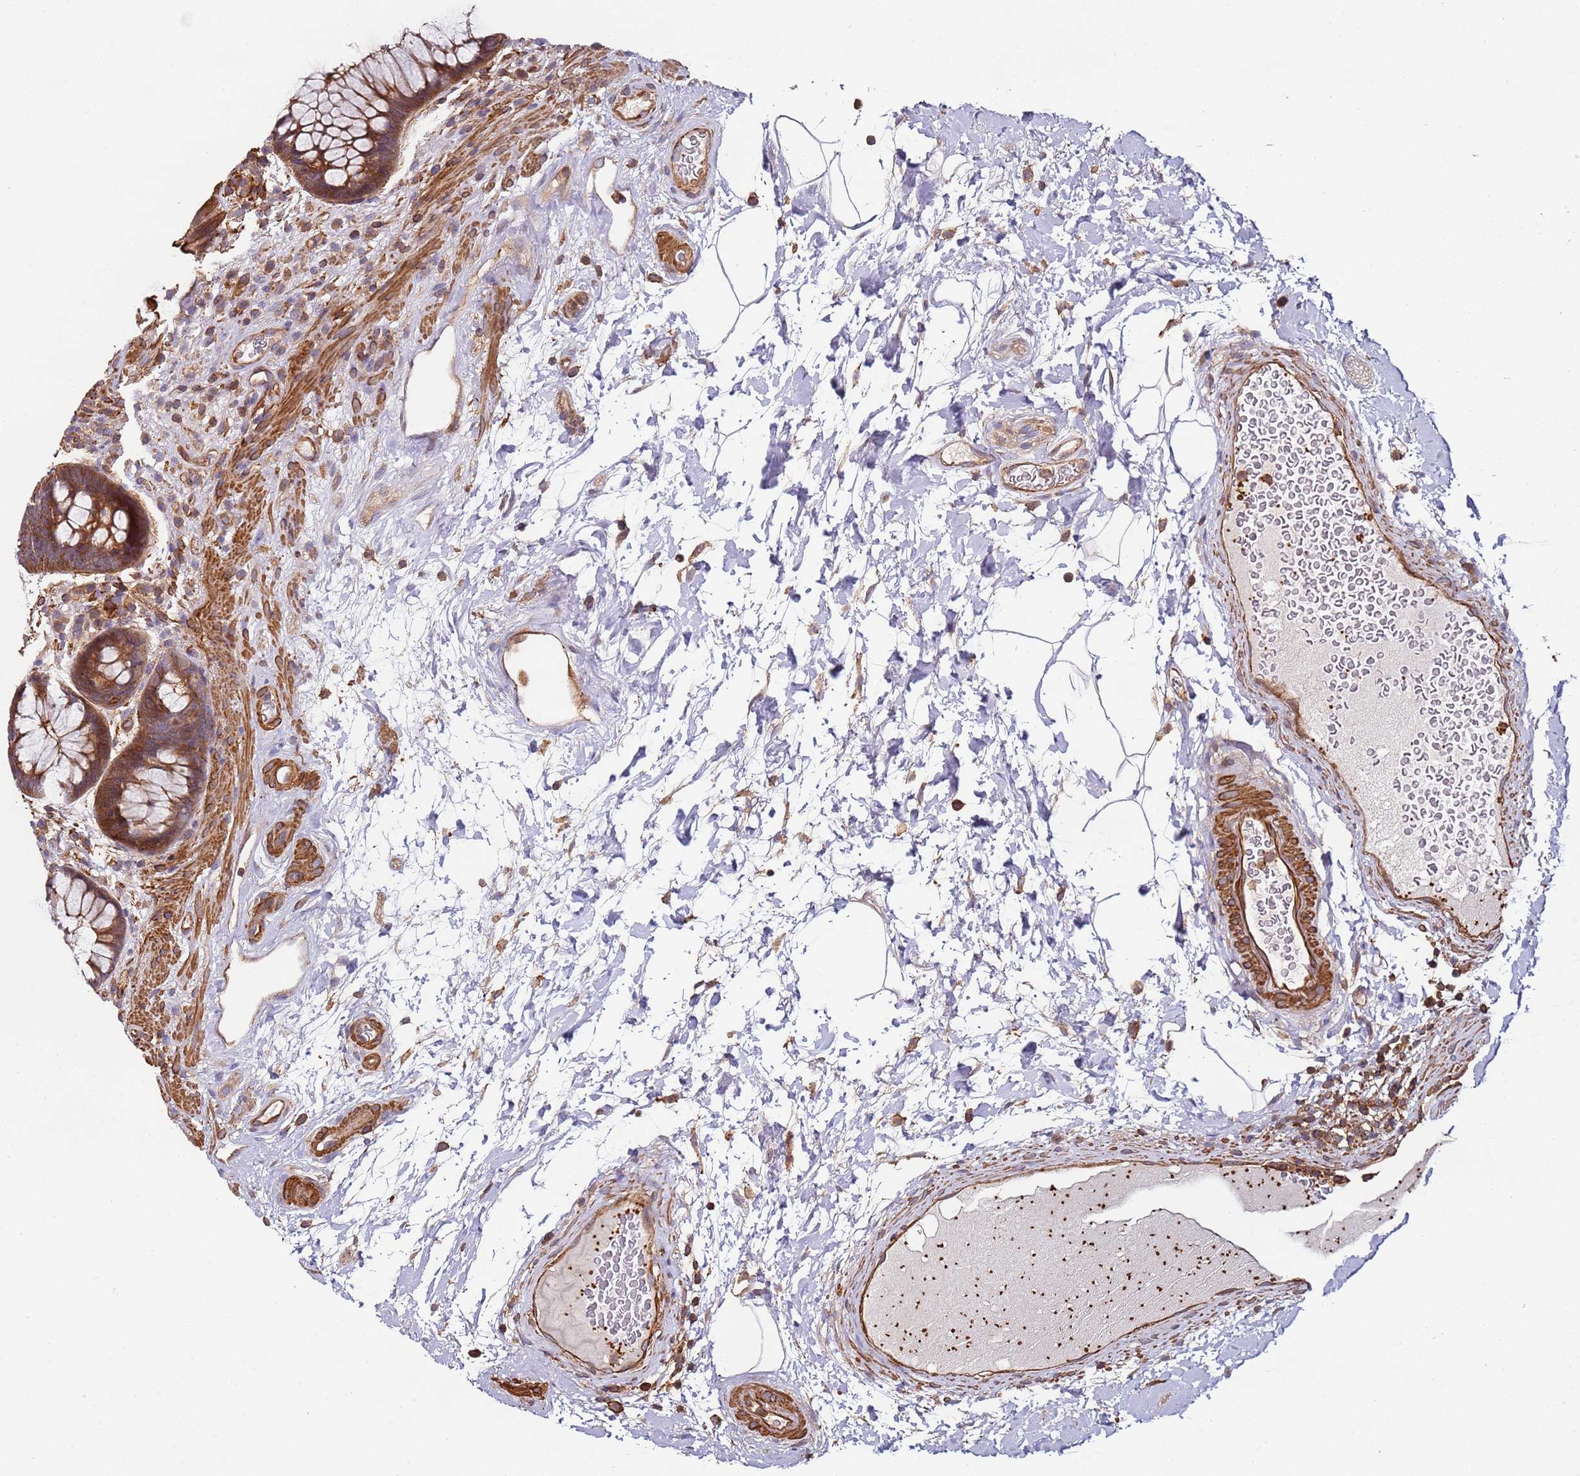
{"staining": {"intensity": "moderate", "quantity": ">75%", "location": "cytoplasmic/membranous"}, "tissue": "rectum", "cell_type": "Glandular cells", "image_type": "normal", "snomed": [{"axis": "morphology", "description": "Normal tissue, NOS"}, {"axis": "topography", "description": "Rectum"}], "caption": "IHC (DAB (3,3'-diaminobenzidine)) staining of benign rectum demonstrates moderate cytoplasmic/membranous protein staining in approximately >75% of glandular cells.", "gene": "CYP2U1", "patient": {"sex": "male", "age": 51}}